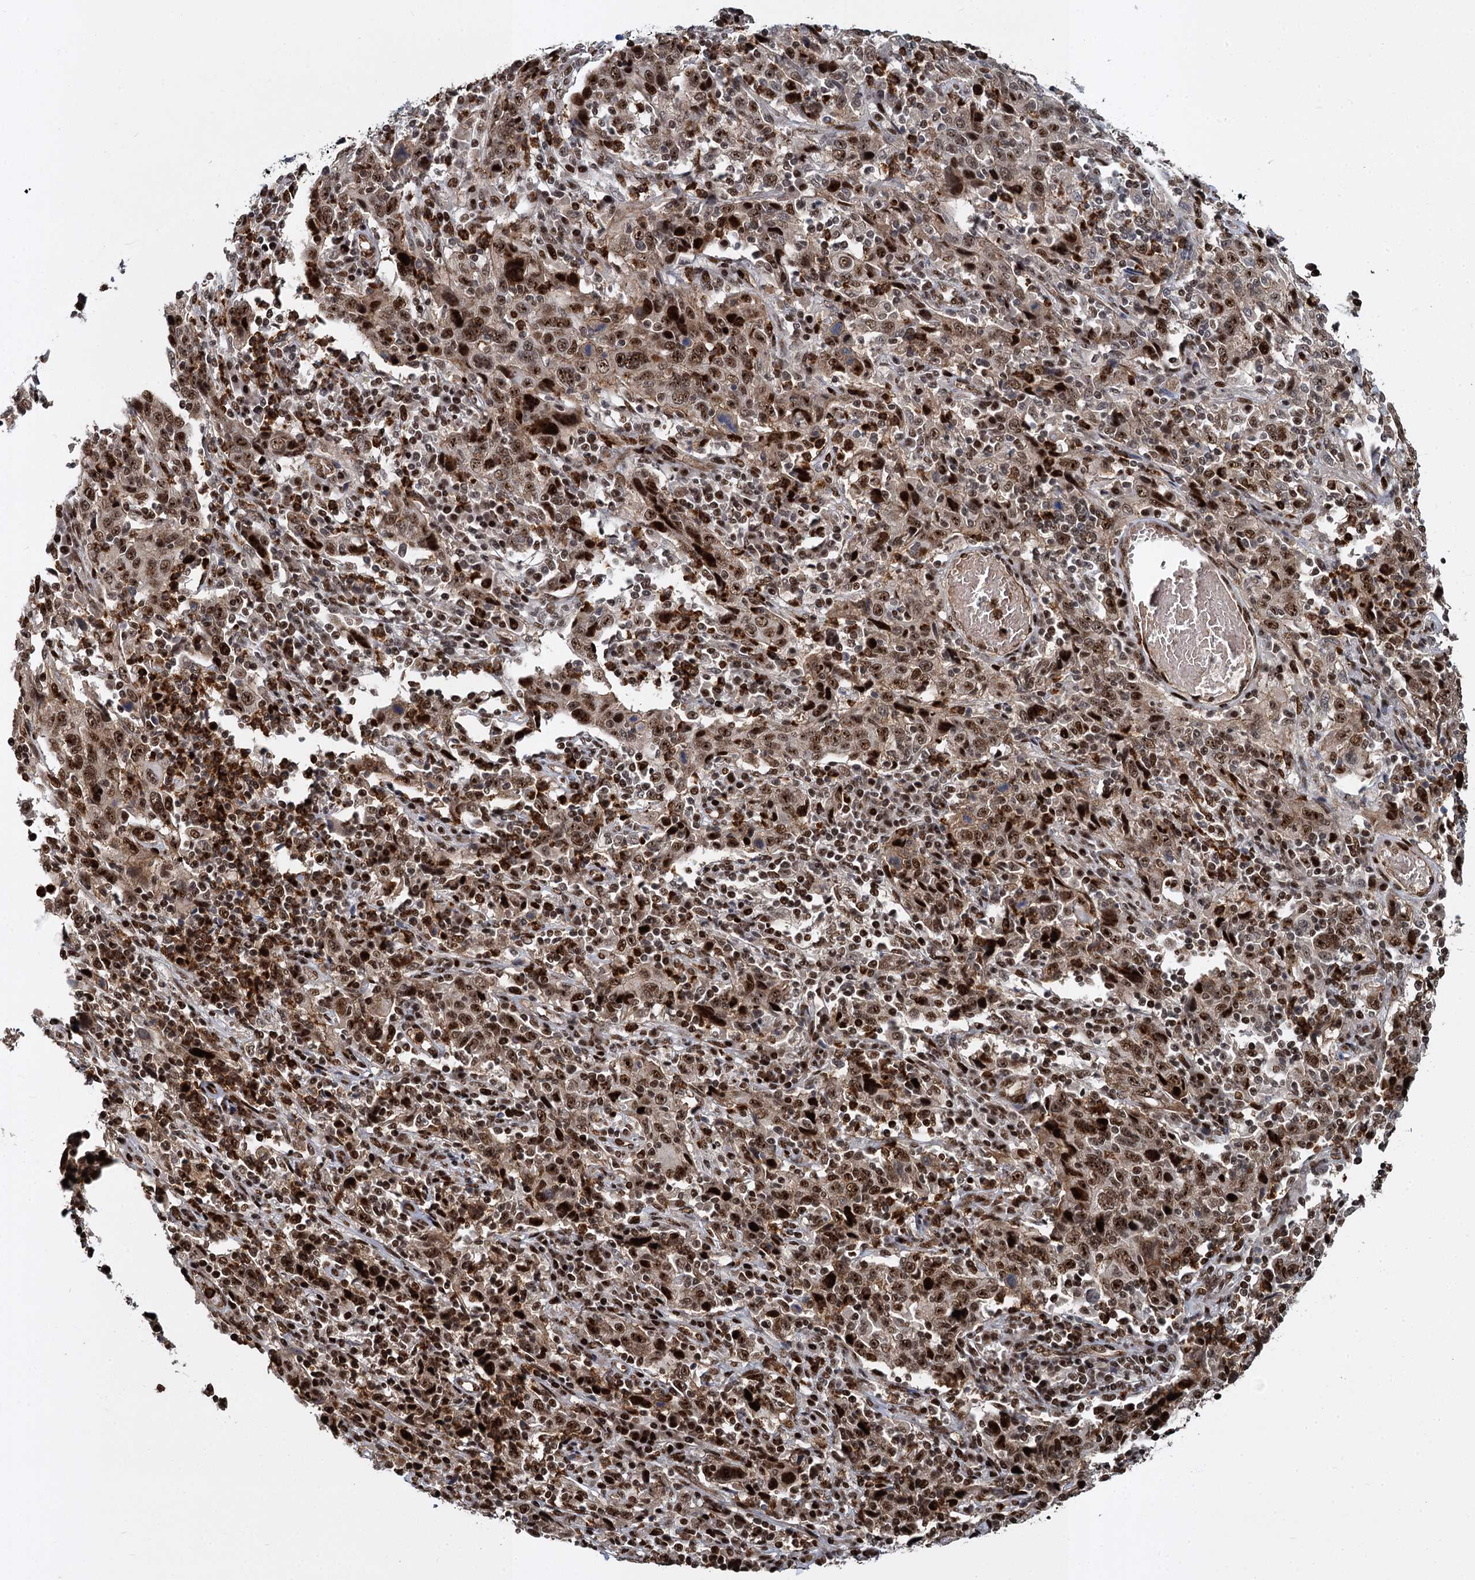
{"staining": {"intensity": "strong", "quantity": ">75%", "location": "nuclear"}, "tissue": "cervical cancer", "cell_type": "Tumor cells", "image_type": "cancer", "snomed": [{"axis": "morphology", "description": "Squamous cell carcinoma, NOS"}, {"axis": "topography", "description": "Cervix"}], "caption": "About >75% of tumor cells in squamous cell carcinoma (cervical) show strong nuclear protein expression as visualized by brown immunohistochemical staining.", "gene": "ANKRD49", "patient": {"sex": "female", "age": 46}}